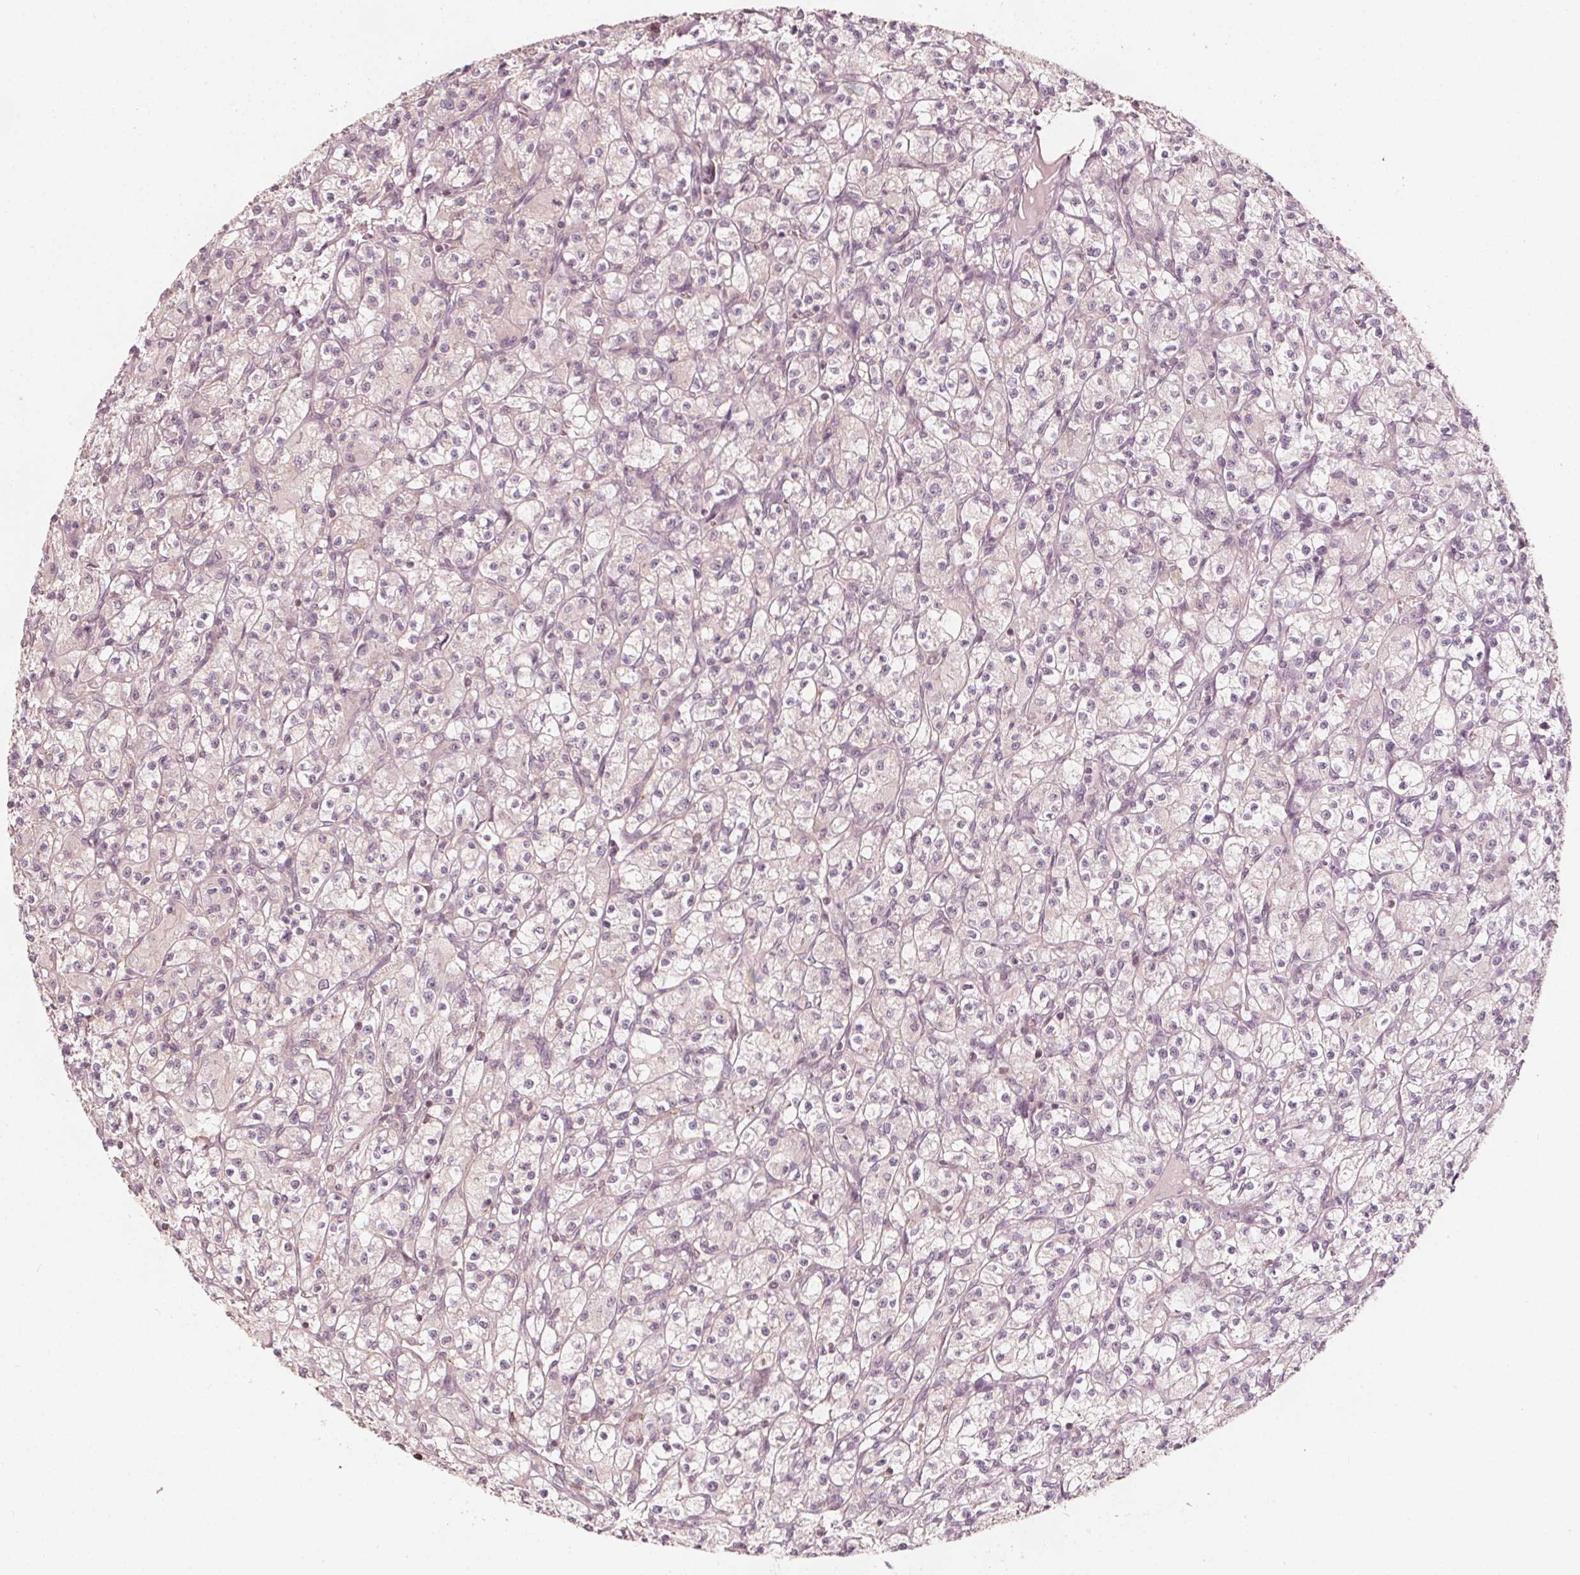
{"staining": {"intensity": "negative", "quantity": "none", "location": "none"}, "tissue": "renal cancer", "cell_type": "Tumor cells", "image_type": "cancer", "snomed": [{"axis": "morphology", "description": "Adenocarcinoma, NOS"}, {"axis": "topography", "description": "Kidney"}], "caption": "Tumor cells show no significant protein positivity in adenocarcinoma (renal). (Stains: DAB immunohistochemistry with hematoxylin counter stain, Microscopy: brightfield microscopy at high magnification).", "gene": "AIP", "patient": {"sex": "female", "age": 70}}